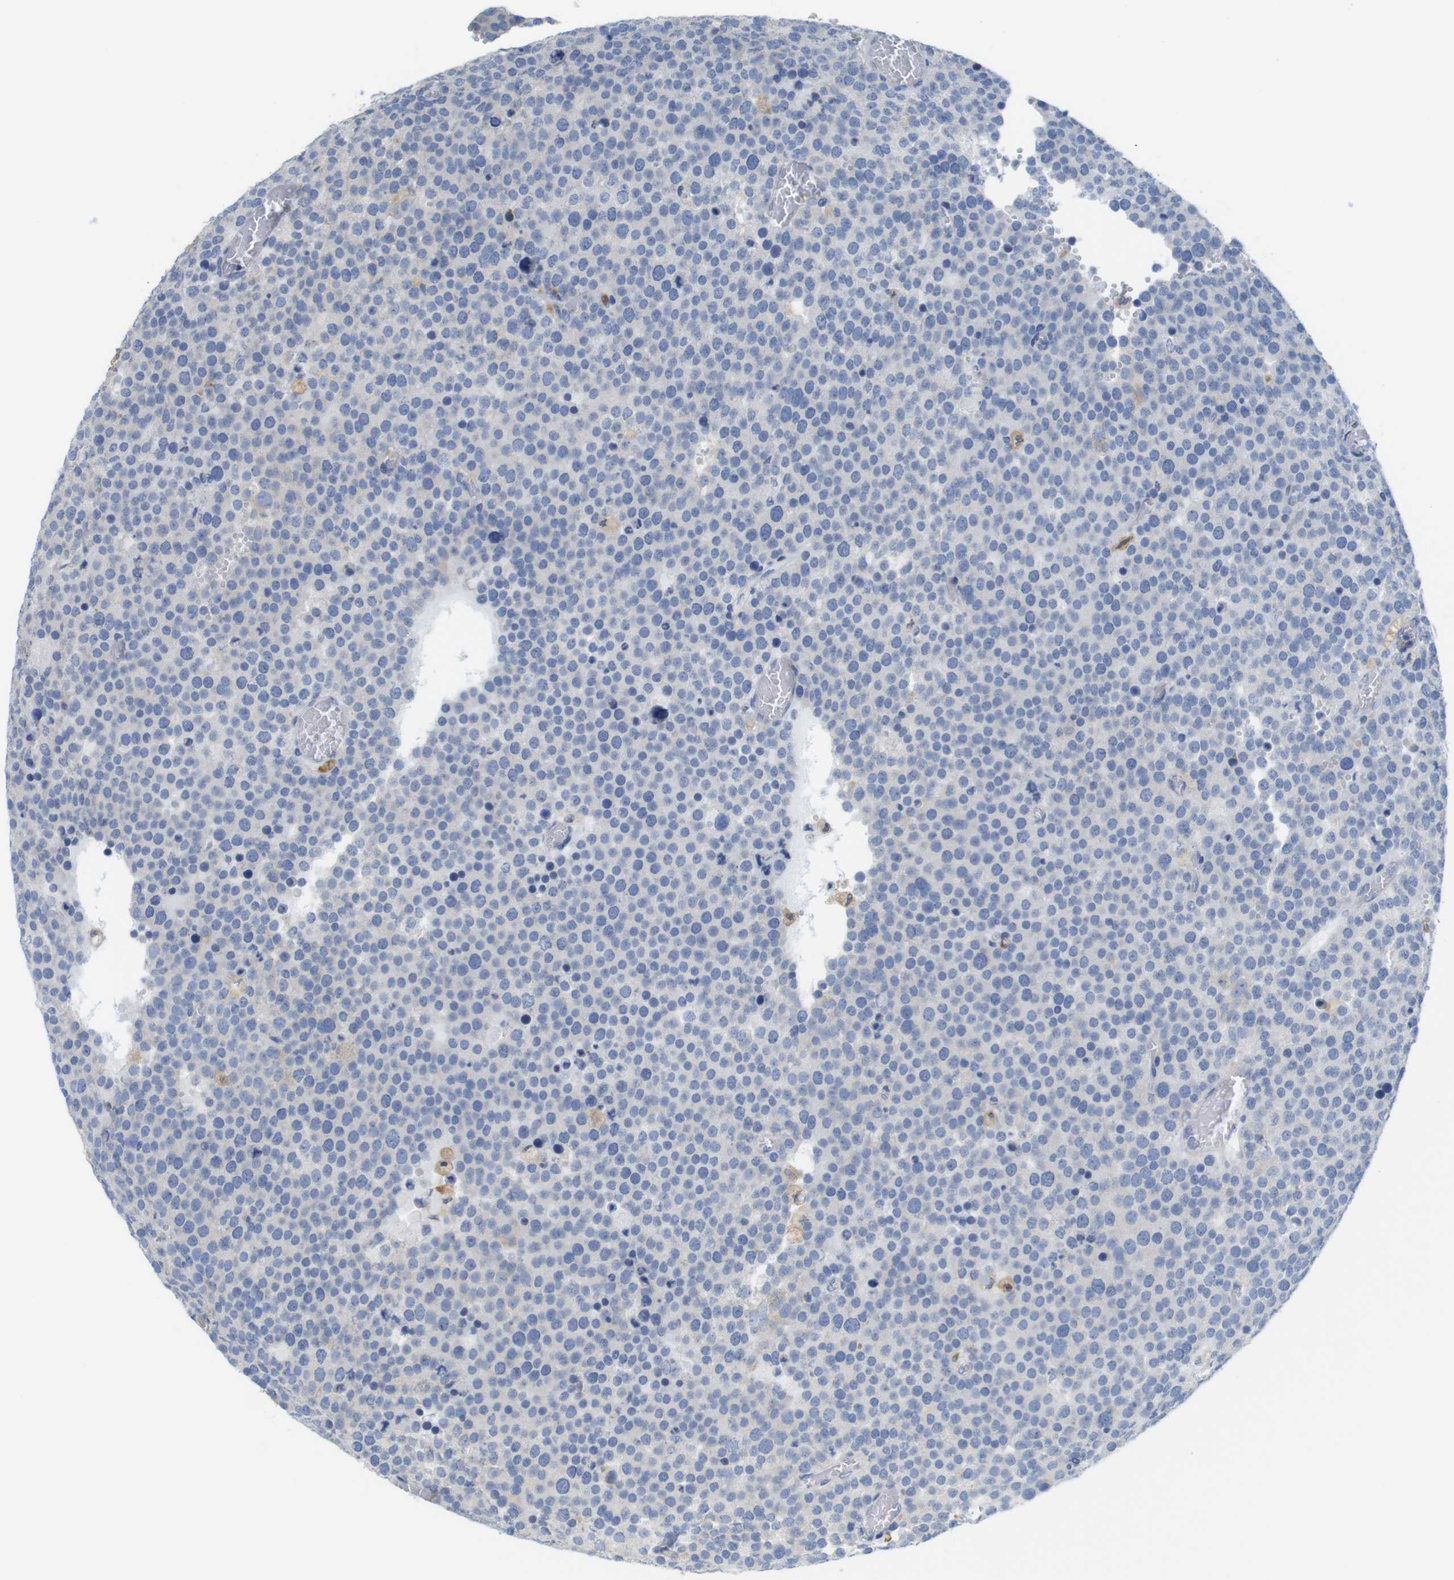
{"staining": {"intensity": "negative", "quantity": "none", "location": "none"}, "tissue": "testis cancer", "cell_type": "Tumor cells", "image_type": "cancer", "snomed": [{"axis": "morphology", "description": "Normal tissue, NOS"}, {"axis": "morphology", "description": "Seminoma, NOS"}, {"axis": "topography", "description": "Testis"}], "caption": "DAB (3,3'-diaminobenzidine) immunohistochemical staining of human seminoma (testis) displays no significant staining in tumor cells. (DAB immunohistochemistry (IHC) with hematoxylin counter stain).", "gene": "NEBL", "patient": {"sex": "male", "age": 71}}